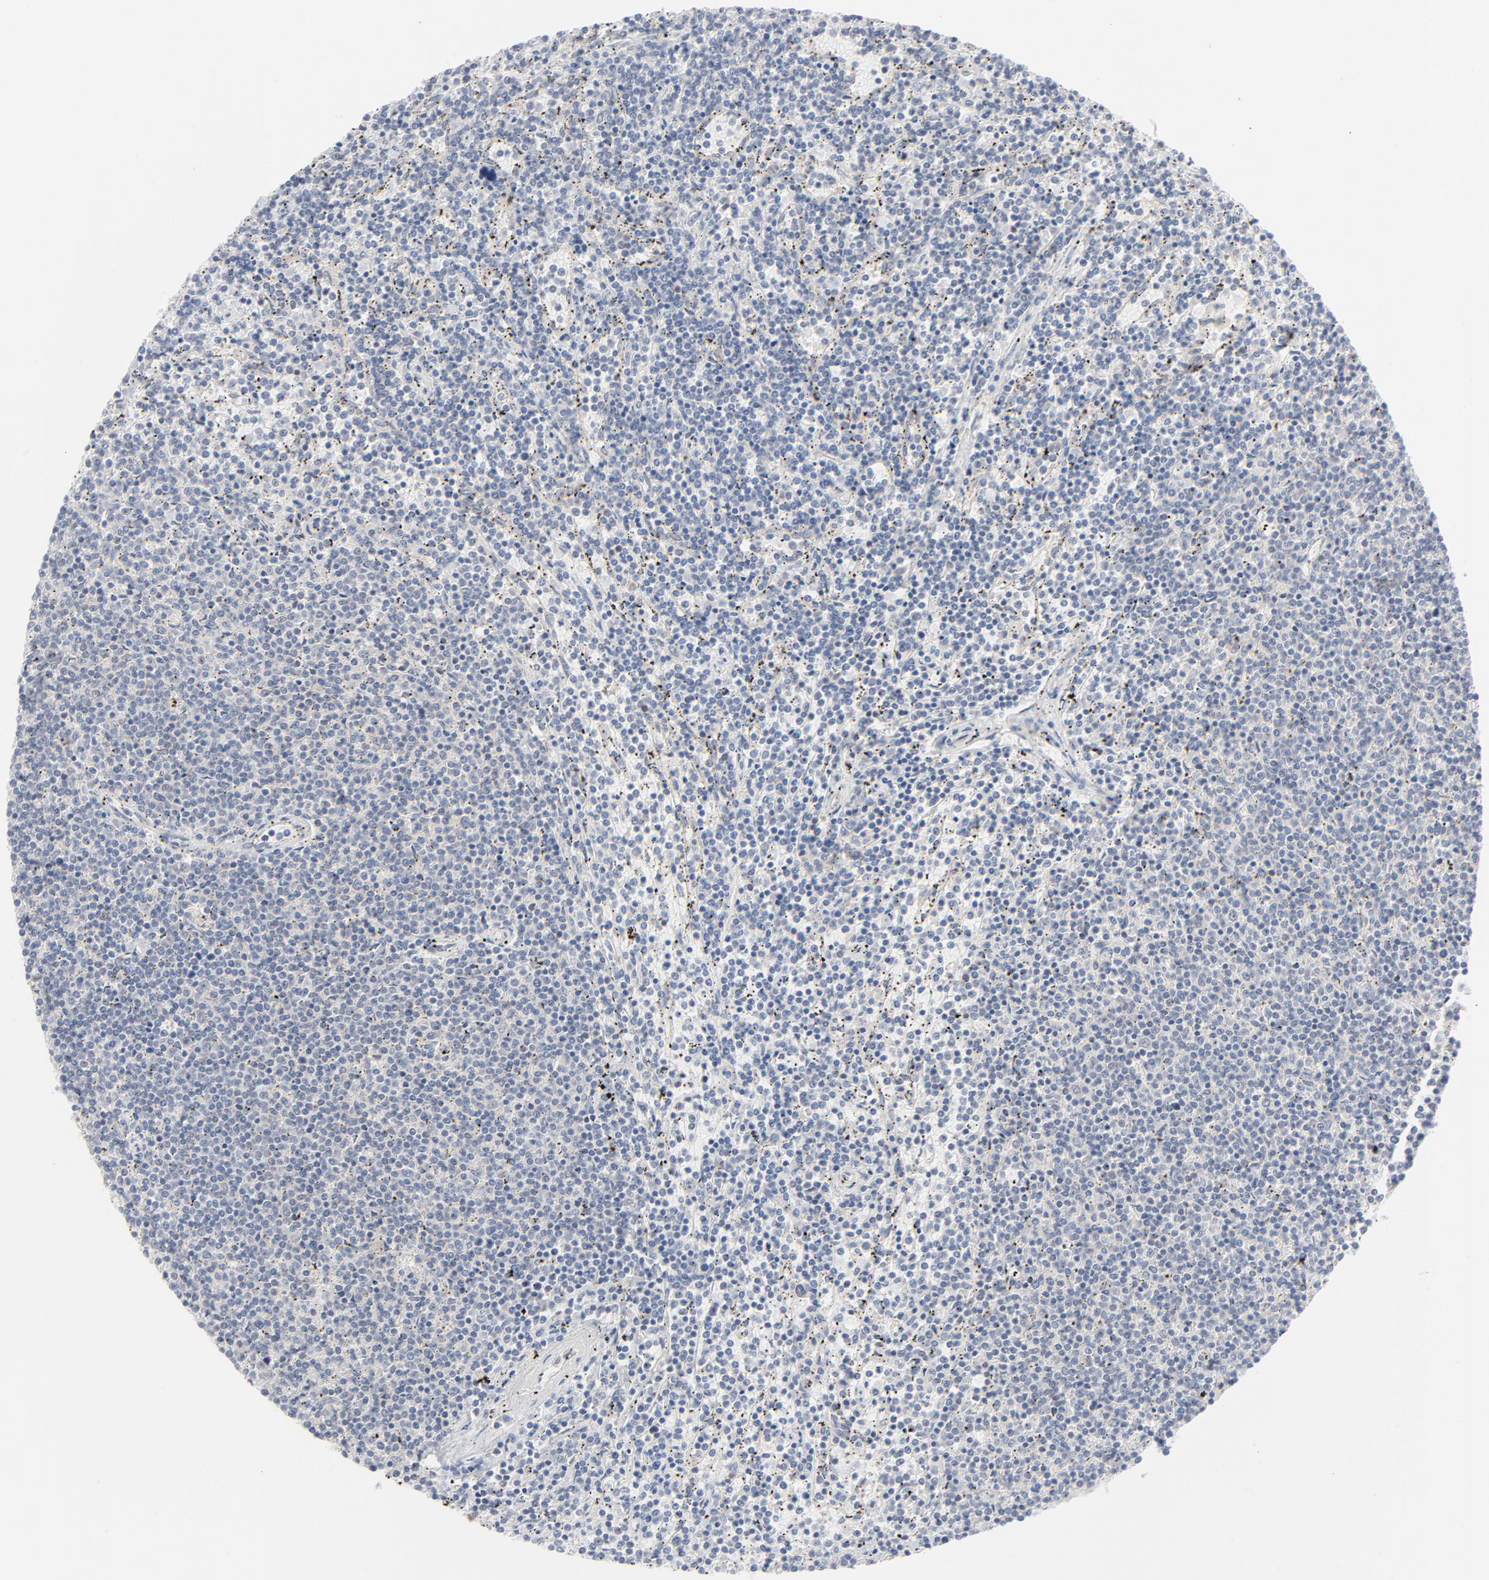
{"staining": {"intensity": "negative", "quantity": "none", "location": "none"}, "tissue": "lymphoma", "cell_type": "Tumor cells", "image_type": "cancer", "snomed": [{"axis": "morphology", "description": "Malignant lymphoma, non-Hodgkin's type, Low grade"}, {"axis": "topography", "description": "Spleen"}], "caption": "High magnification brightfield microscopy of malignant lymphoma, non-Hodgkin's type (low-grade) stained with DAB (brown) and counterstained with hematoxylin (blue): tumor cells show no significant expression.", "gene": "KDSR", "patient": {"sex": "female", "age": 50}}